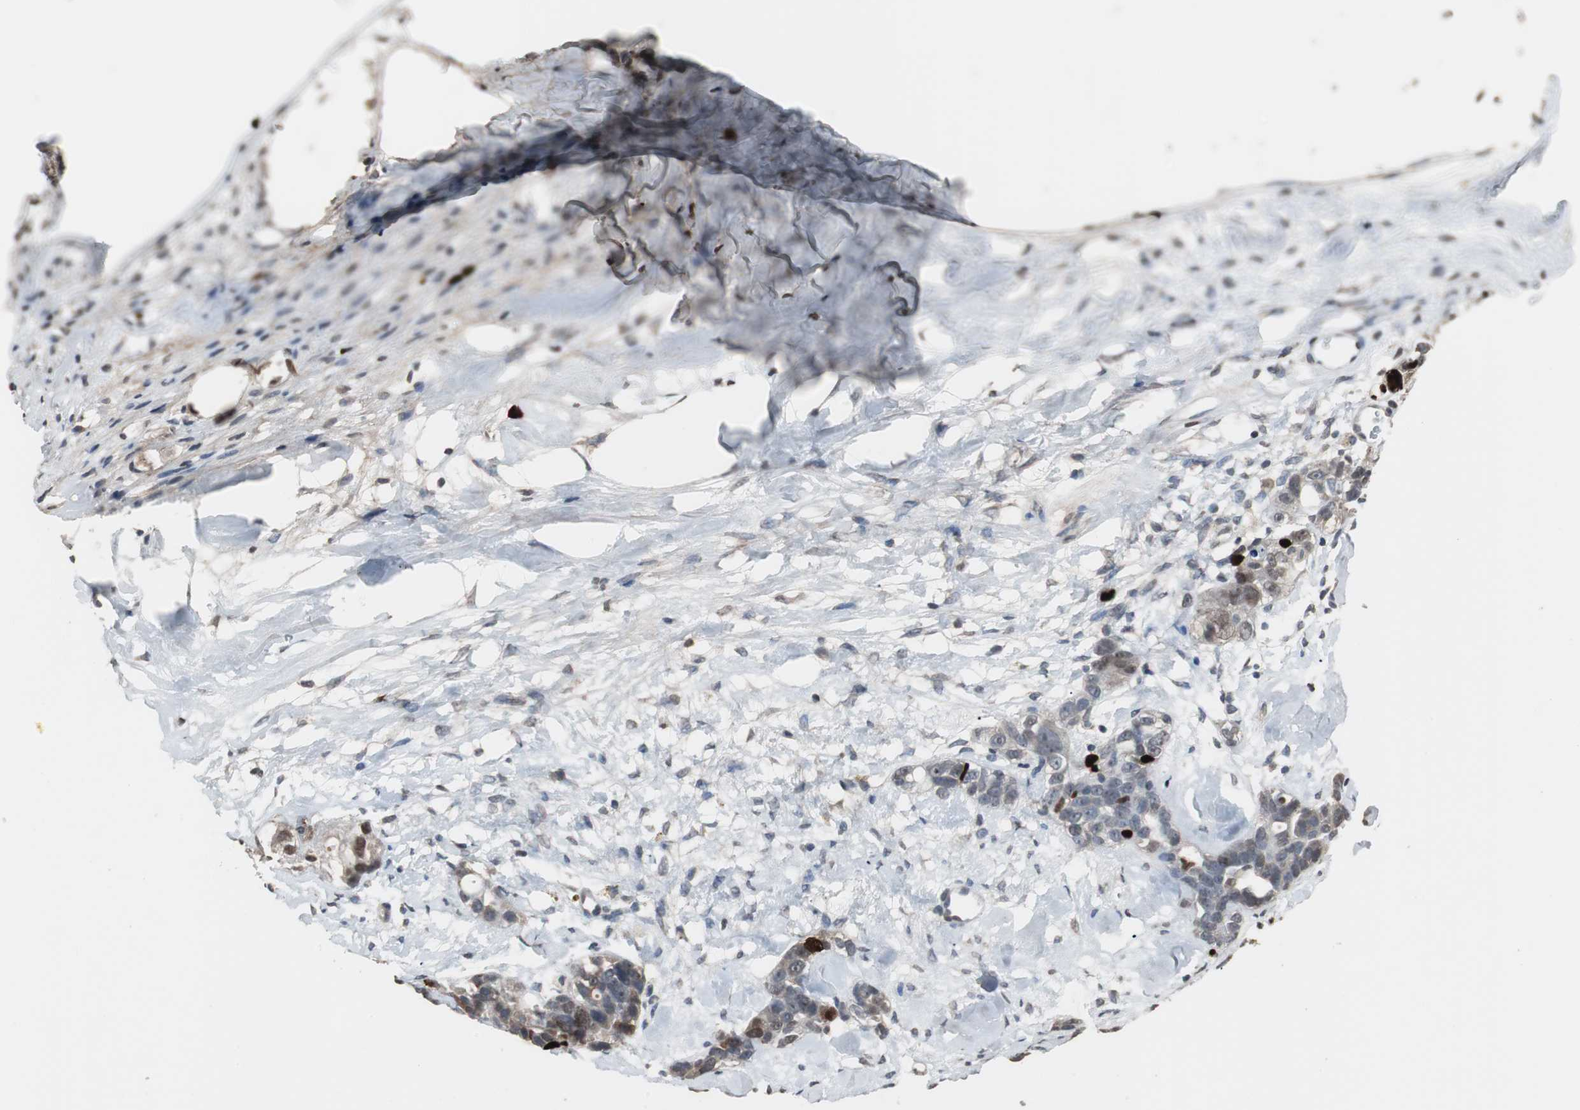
{"staining": {"intensity": "strong", "quantity": "<25%", "location": "nuclear"}, "tissue": "ovarian cancer", "cell_type": "Tumor cells", "image_type": "cancer", "snomed": [{"axis": "morphology", "description": "Cystadenocarcinoma, serous, NOS"}, {"axis": "topography", "description": "Ovary"}], "caption": "The histopathology image shows a brown stain indicating the presence of a protein in the nuclear of tumor cells in ovarian serous cystadenocarcinoma.", "gene": "TOP2A", "patient": {"sex": "female", "age": 66}}